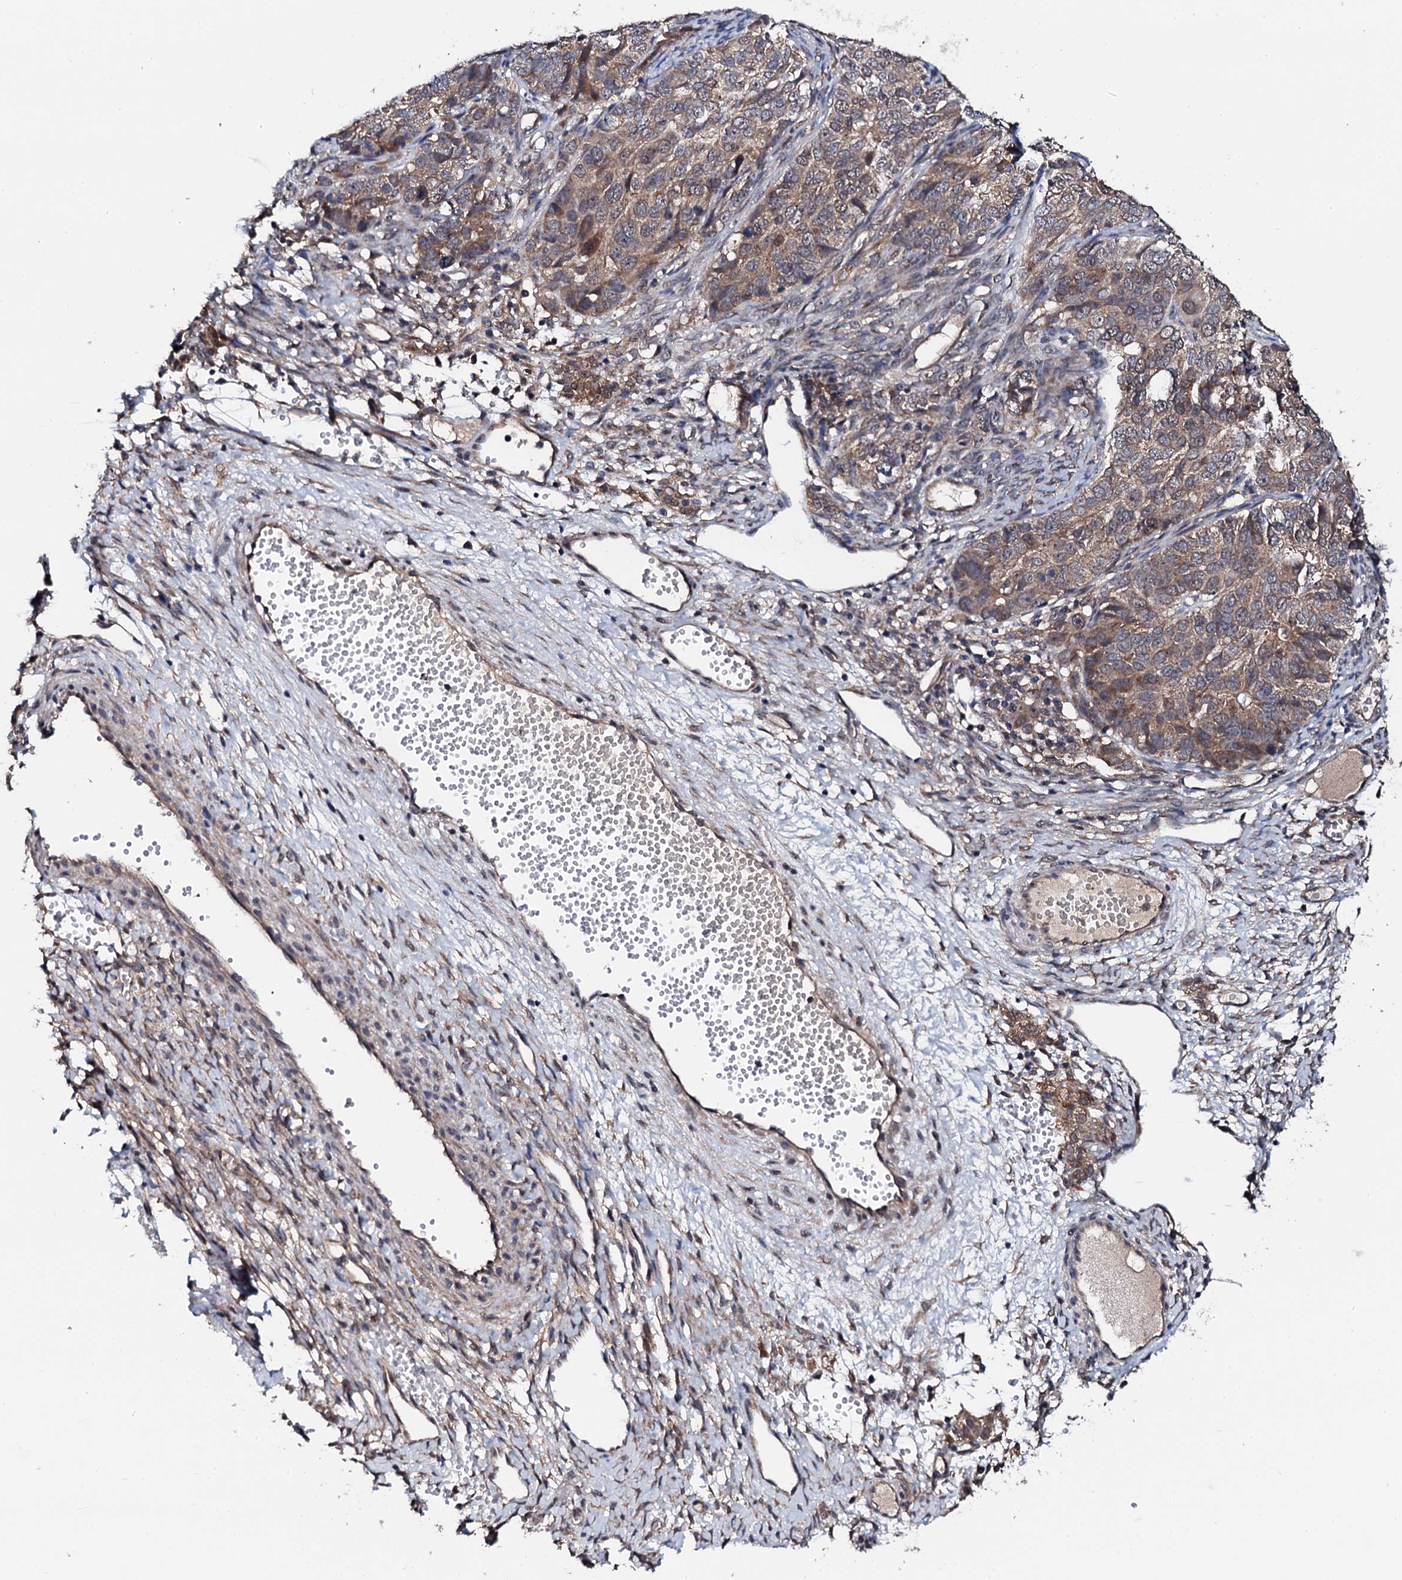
{"staining": {"intensity": "moderate", "quantity": "<25%", "location": "cytoplasmic/membranous"}, "tissue": "ovarian cancer", "cell_type": "Tumor cells", "image_type": "cancer", "snomed": [{"axis": "morphology", "description": "Carcinoma, endometroid"}, {"axis": "topography", "description": "Ovary"}], "caption": "An image showing moderate cytoplasmic/membranous expression in approximately <25% of tumor cells in endometroid carcinoma (ovarian), as visualized by brown immunohistochemical staining.", "gene": "IP6K1", "patient": {"sex": "female", "age": 51}}